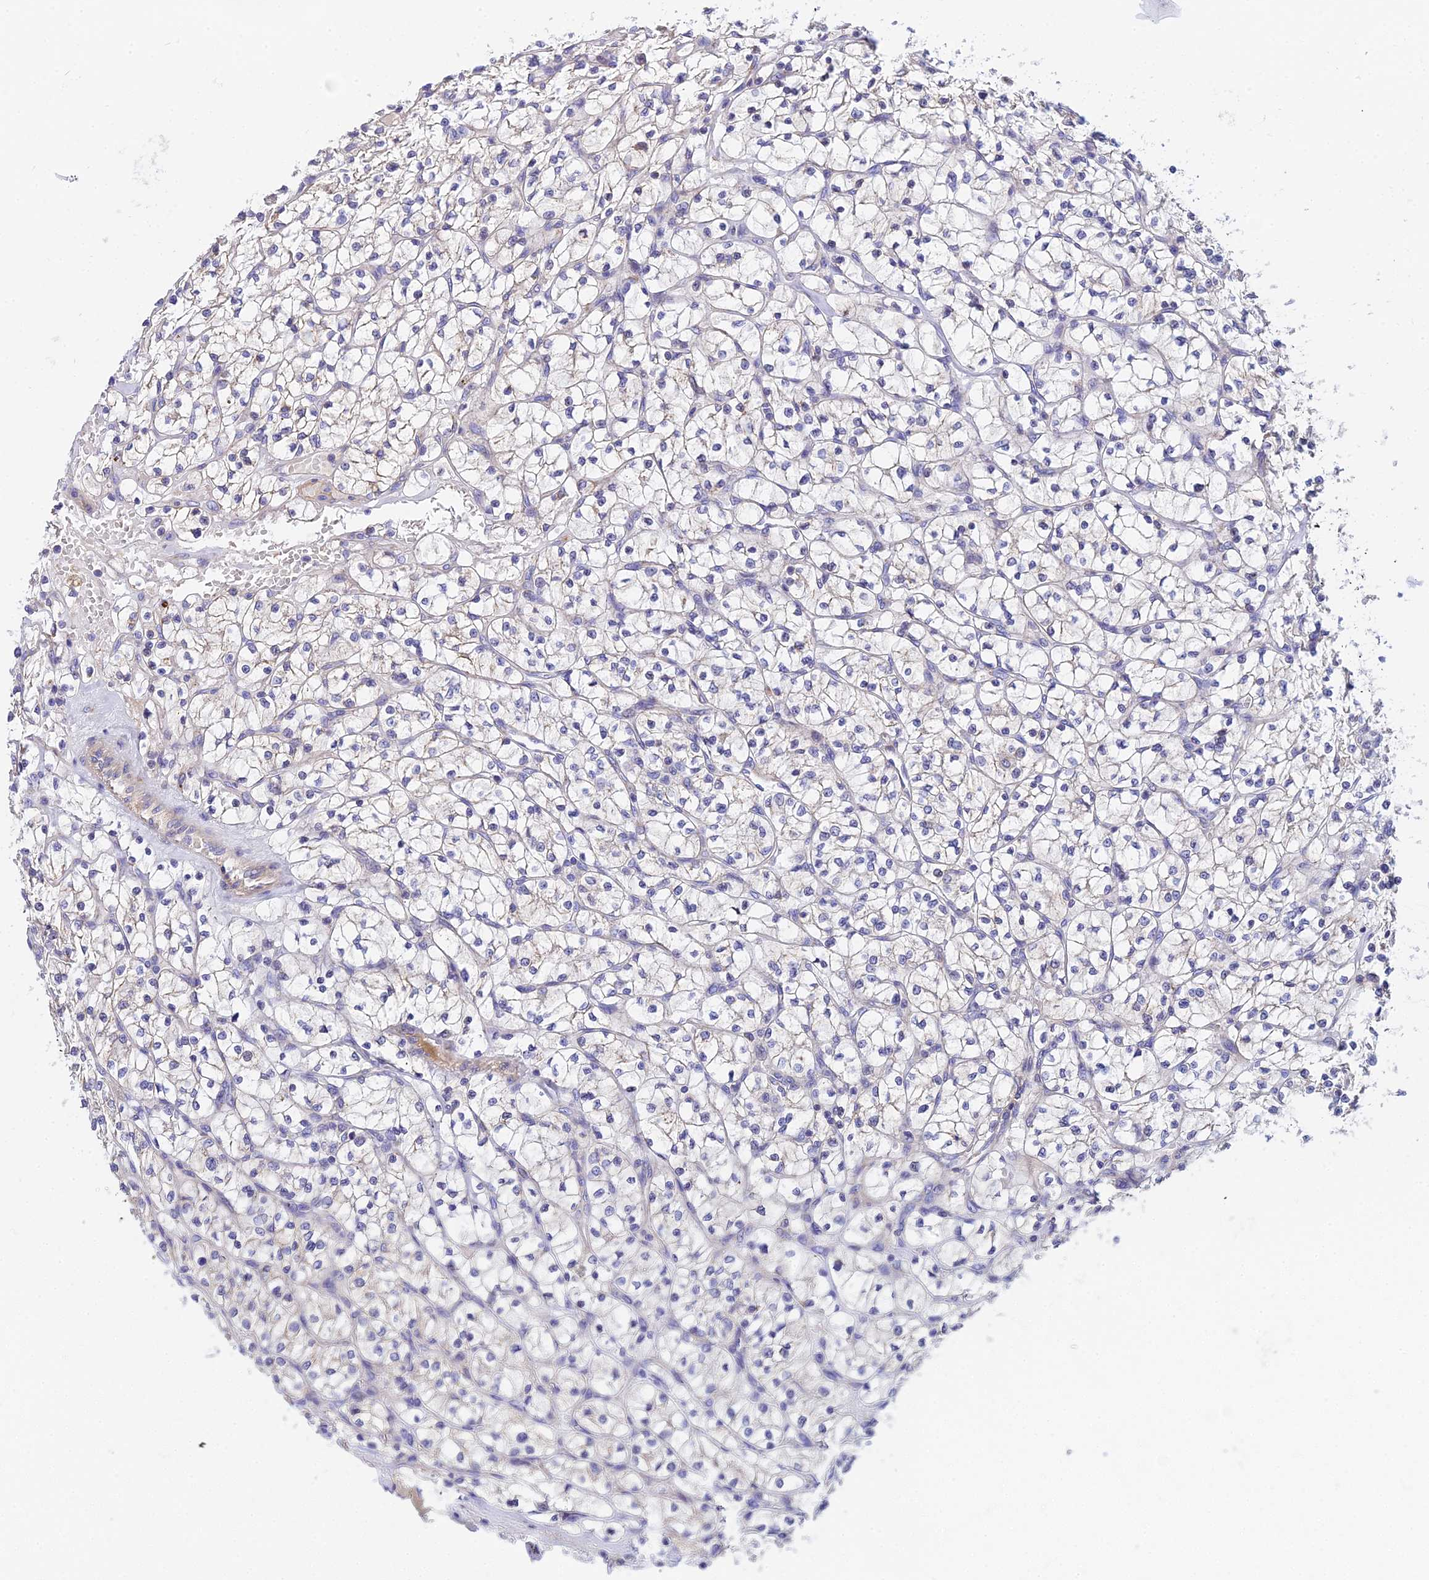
{"staining": {"intensity": "weak", "quantity": "<25%", "location": "cytoplasmic/membranous"}, "tissue": "renal cancer", "cell_type": "Tumor cells", "image_type": "cancer", "snomed": [{"axis": "morphology", "description": "Adenocarcinoma, NOS"}, {"axis": "topography", "description": "Kidney"}], "caption": "High magnification brightfield microscopy of renal adenocarcinoma stained with DAB (brown) and counterstained with hematoxylin (blue): tumor cells show no significant positivity. (DAB (3,3'-diaminobenzidine) immunohistochemistry (IHC), high magnification).", "gene": "ACOT2", "patient": {"sex": "female", "age": 64}}